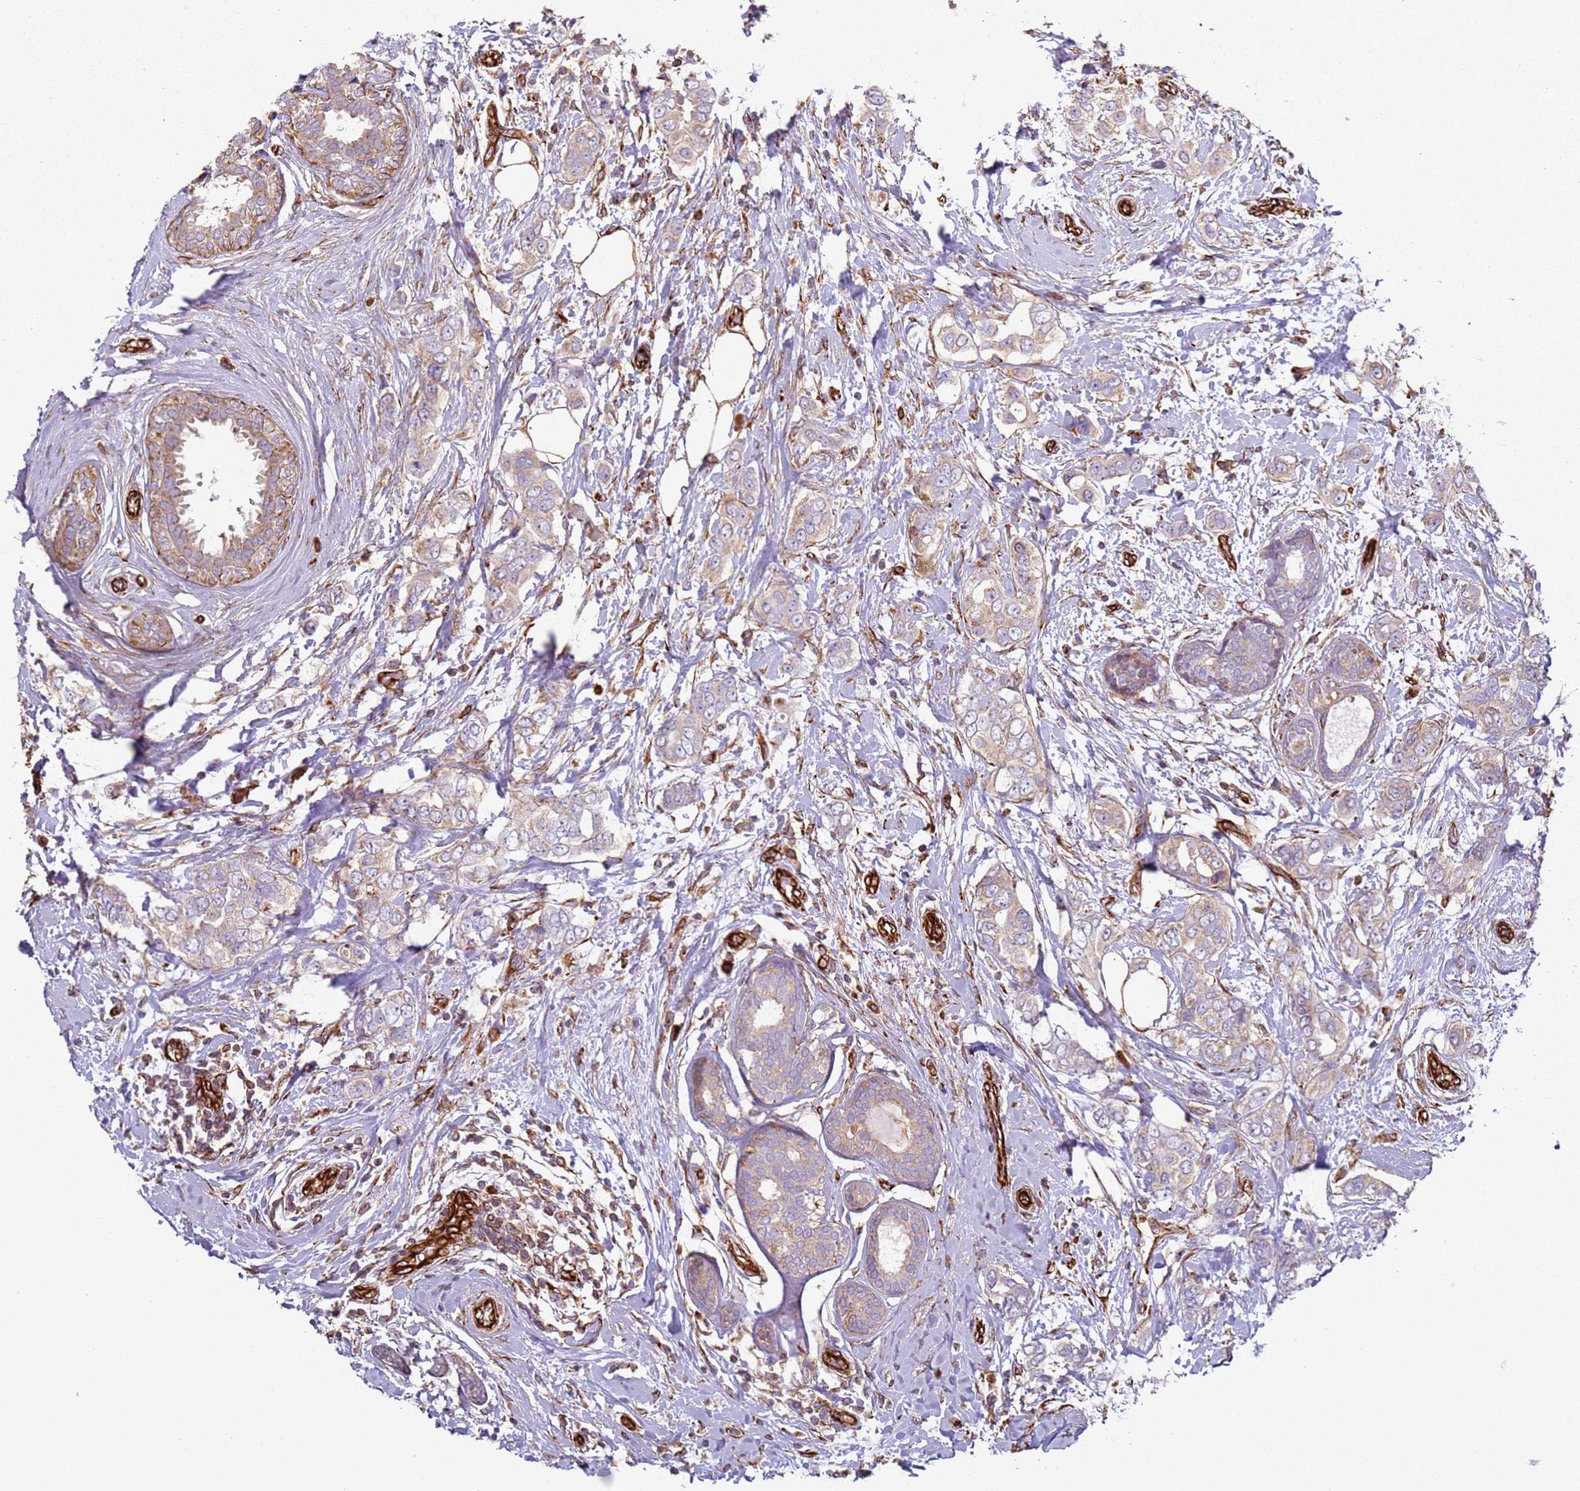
{"staining": {"intensity": "weak", "quantity": "25%-75%", "location": "cytoplasmic/membranous"}, "tissue": "breast cancer", "cell_type": "Tumor cells", "image_type": "cancer", "snomed": [{"axis": "morphology", "description": "Lobular carcinoma"}, {"axis": "topography", "description": "Breast"}], "caption": "Breast lobular carcinoma tissue exhibits weak cytoplasmic/membranous expression in approximately 25%-75% of tumor cells, visualized by immunohistochemistry. Immunohistochemistry (ihc) stains the protein of interest in brown and the nuclei are stained blue.", "gene": "SNAPIN", "patient": {"sex": "female", "age": 51}}